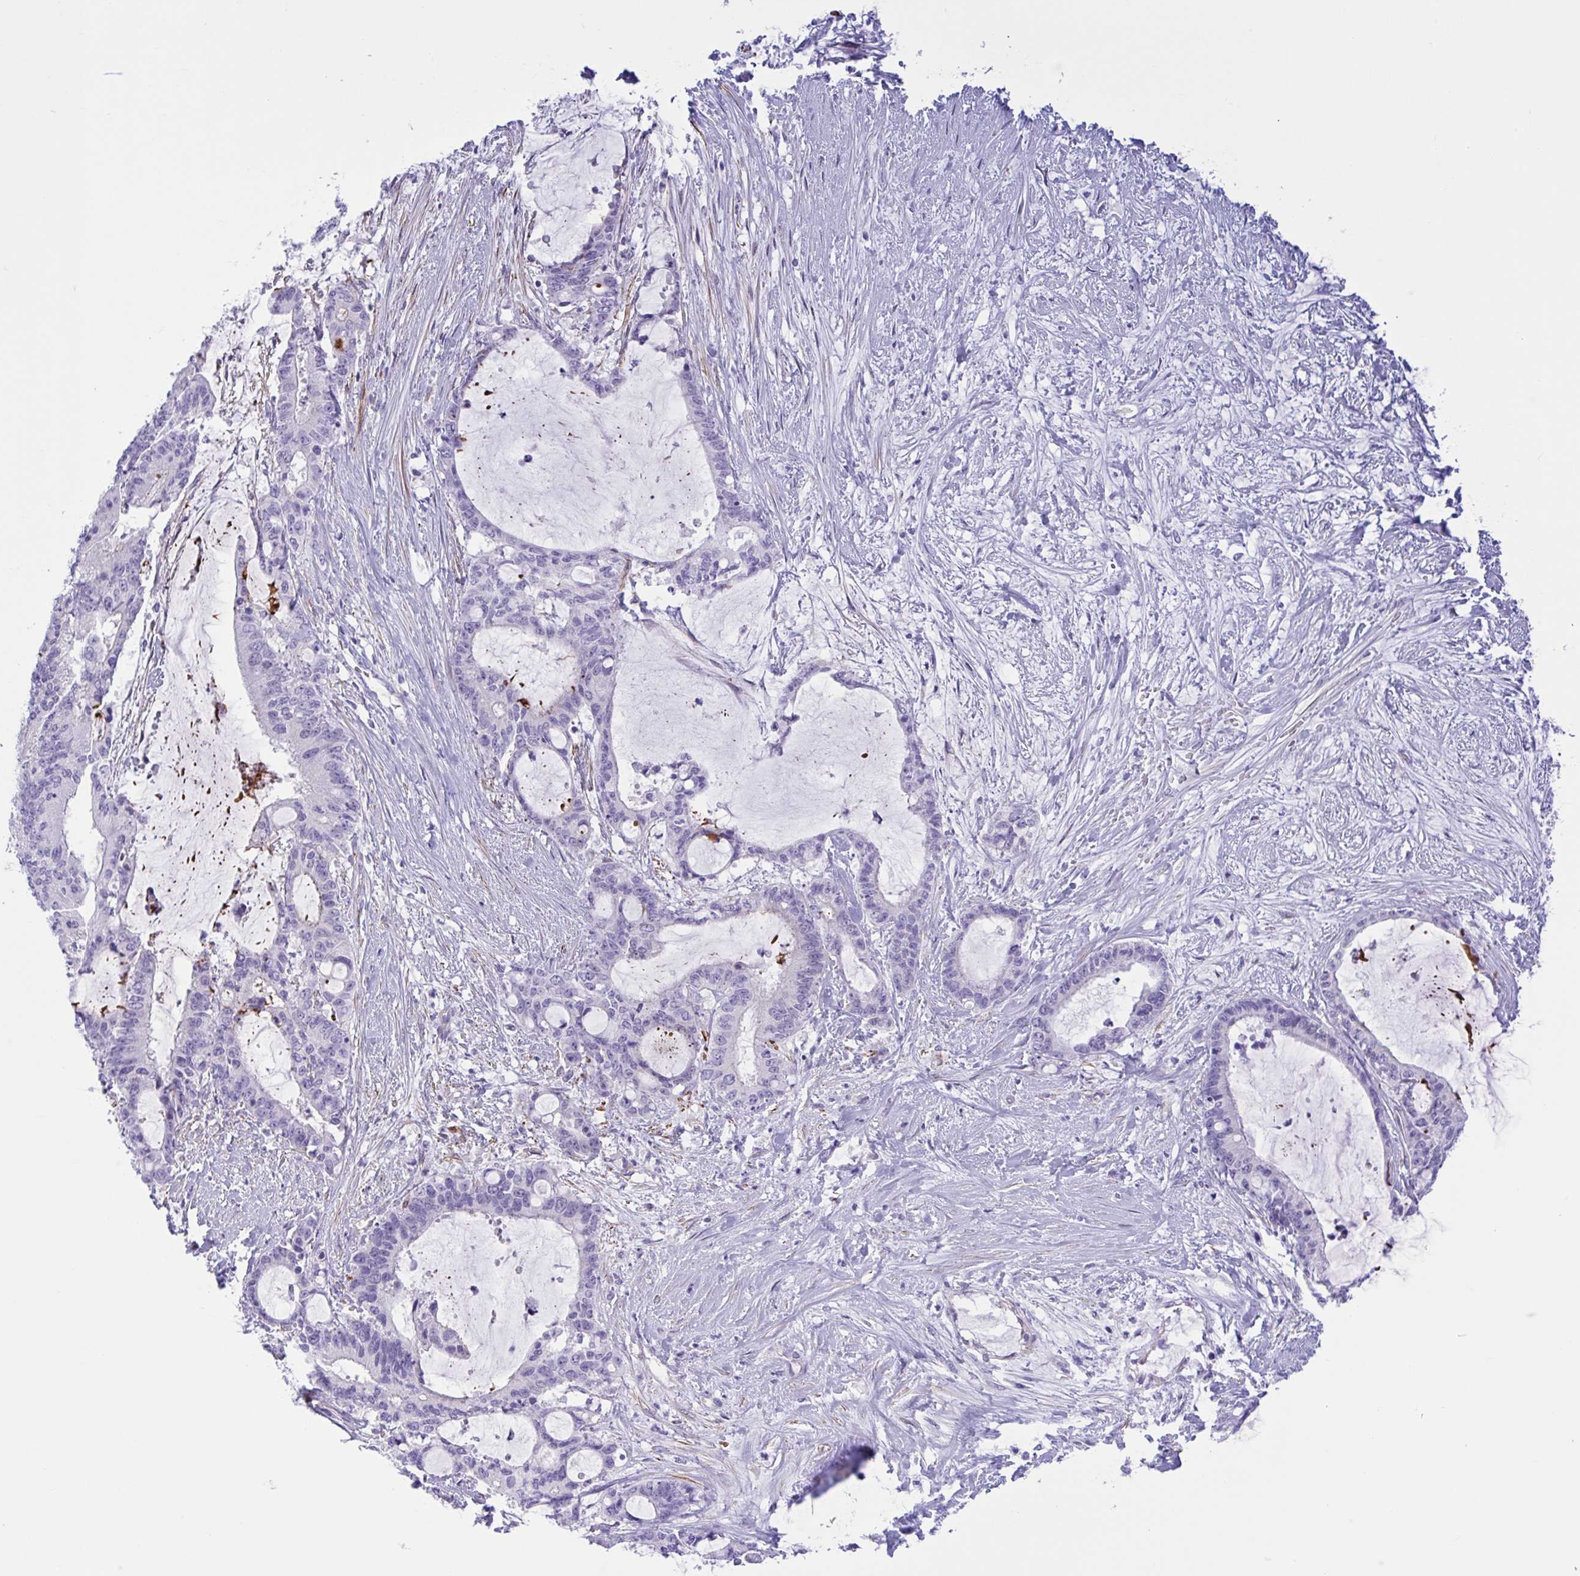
{"staining": {"intensity": "negative", "quantity": "none", "location": "none"}, "tissue": "liver cancer", "cell_type": "Tumor cells", "image_type": "cancer", "snomed": [{"axis": "morphology", "description": "Normal tissue, NOS"}, {"axis": "morphology", "description": "Cholangiocarcinoma"}, {"axis": "topography", "description": "Liver"}, {"axis": "topography", "description": "Peripheral nerve tissue"}], "caption": "Immunohistochemistry (IHC) photomicrograph of neoplastic tissue: cholangiocarcinoma (liver) stained with DAB displays no significant protein staining in tumor cells.", "gene": "AHCYL2", "patient": {"sex": "female", "age": 73}}